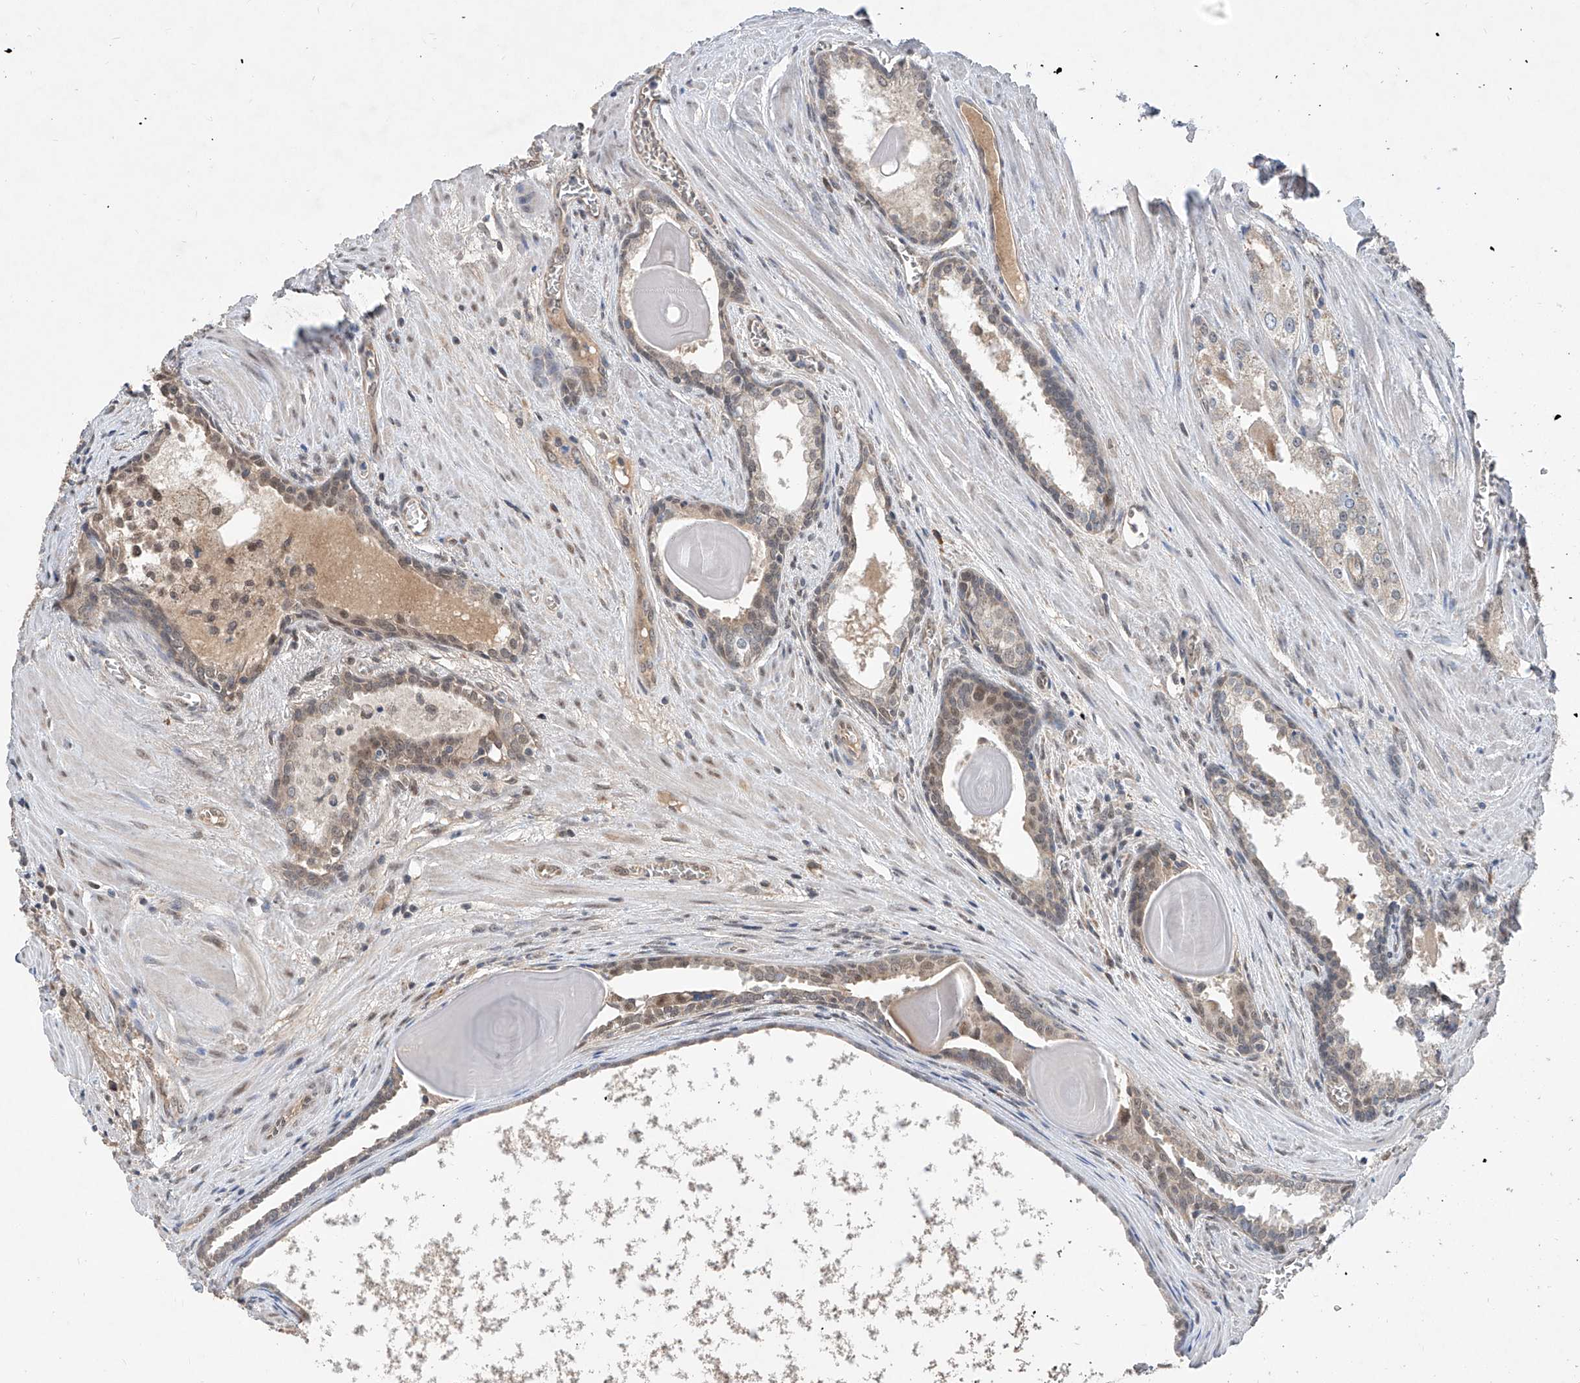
{"staining": {"intensity": "weak", "quantity": "<25%", "location": "nuclear"}, "tissue": "prostate cancer", "cell_type": "Tumor cells", "image_type": "cancer", "snomed": [{"axis": "morphology", "description": "Adenocarcinoma, Low grade"}, {"axis": "topography", "description": "Prostate"}], "caption": "Prostate adenocarcinoma (low-grade) was stained to show a protein in brown. There is no significant staining in tumor cells.", "gene": "CARMIL3", "patient": {"sex": "male", "age": 54}}